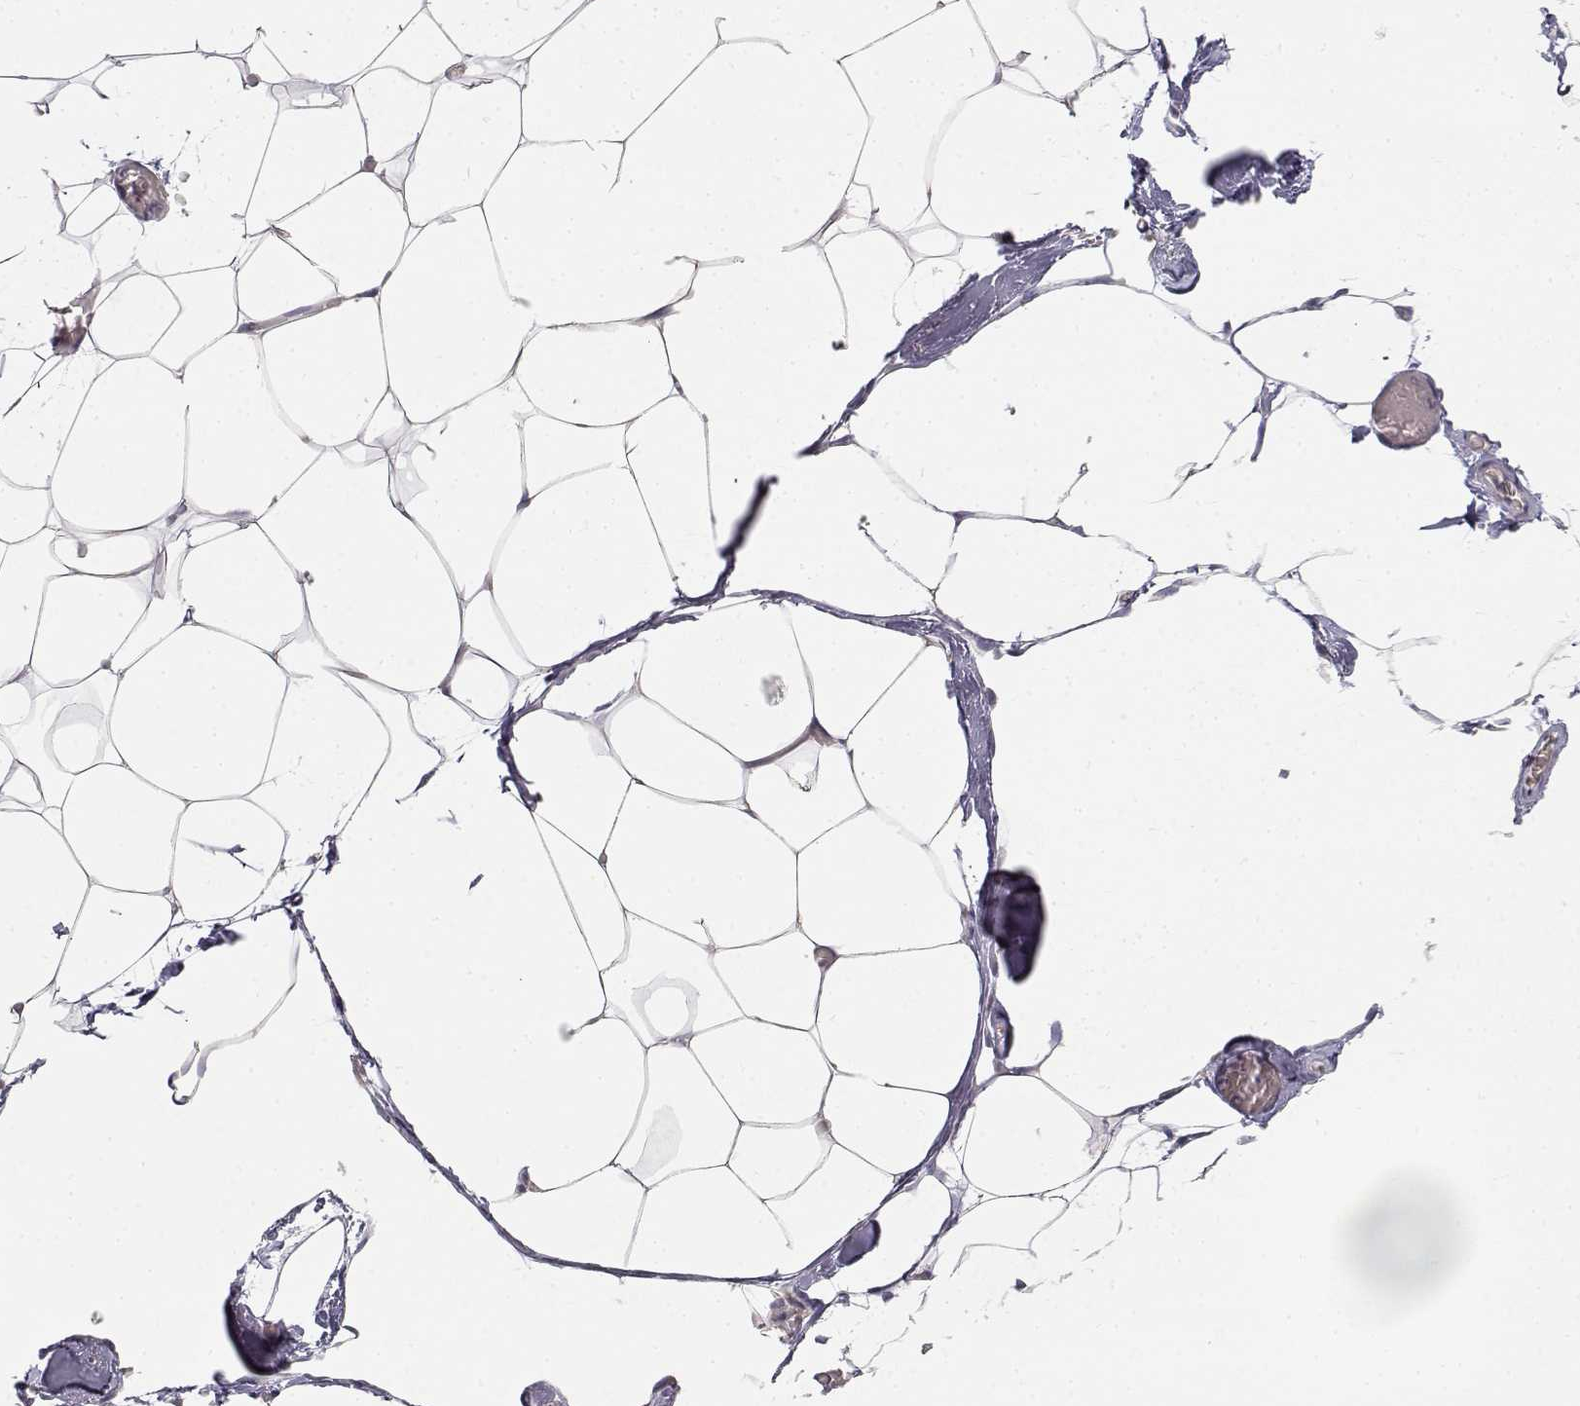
{"staining": {"intensity": "negative", "quantity": "none", "location": "none"}, "tissue": "adipose tissue", "cell_type": "Adipocytes", "image_type": "normal", "snomed": [{"axis": "morphology", "description": "Normal tissue, NOS"}, {"axis": "topography", "description": "Adipose tissue"}], "caption": "Immunohistochemistry image of normal adipose tissue: human adipose tissue stained with DAB displays no significant protein staining in adipocytes. (Stains: DAB immunohistochemistry (IHC) with hematoxylin counter stain, Microscopy: brightfield microscopy at high magnification).", "gene": "EAF2", "patient": {"sex": "male", "age": 57}}